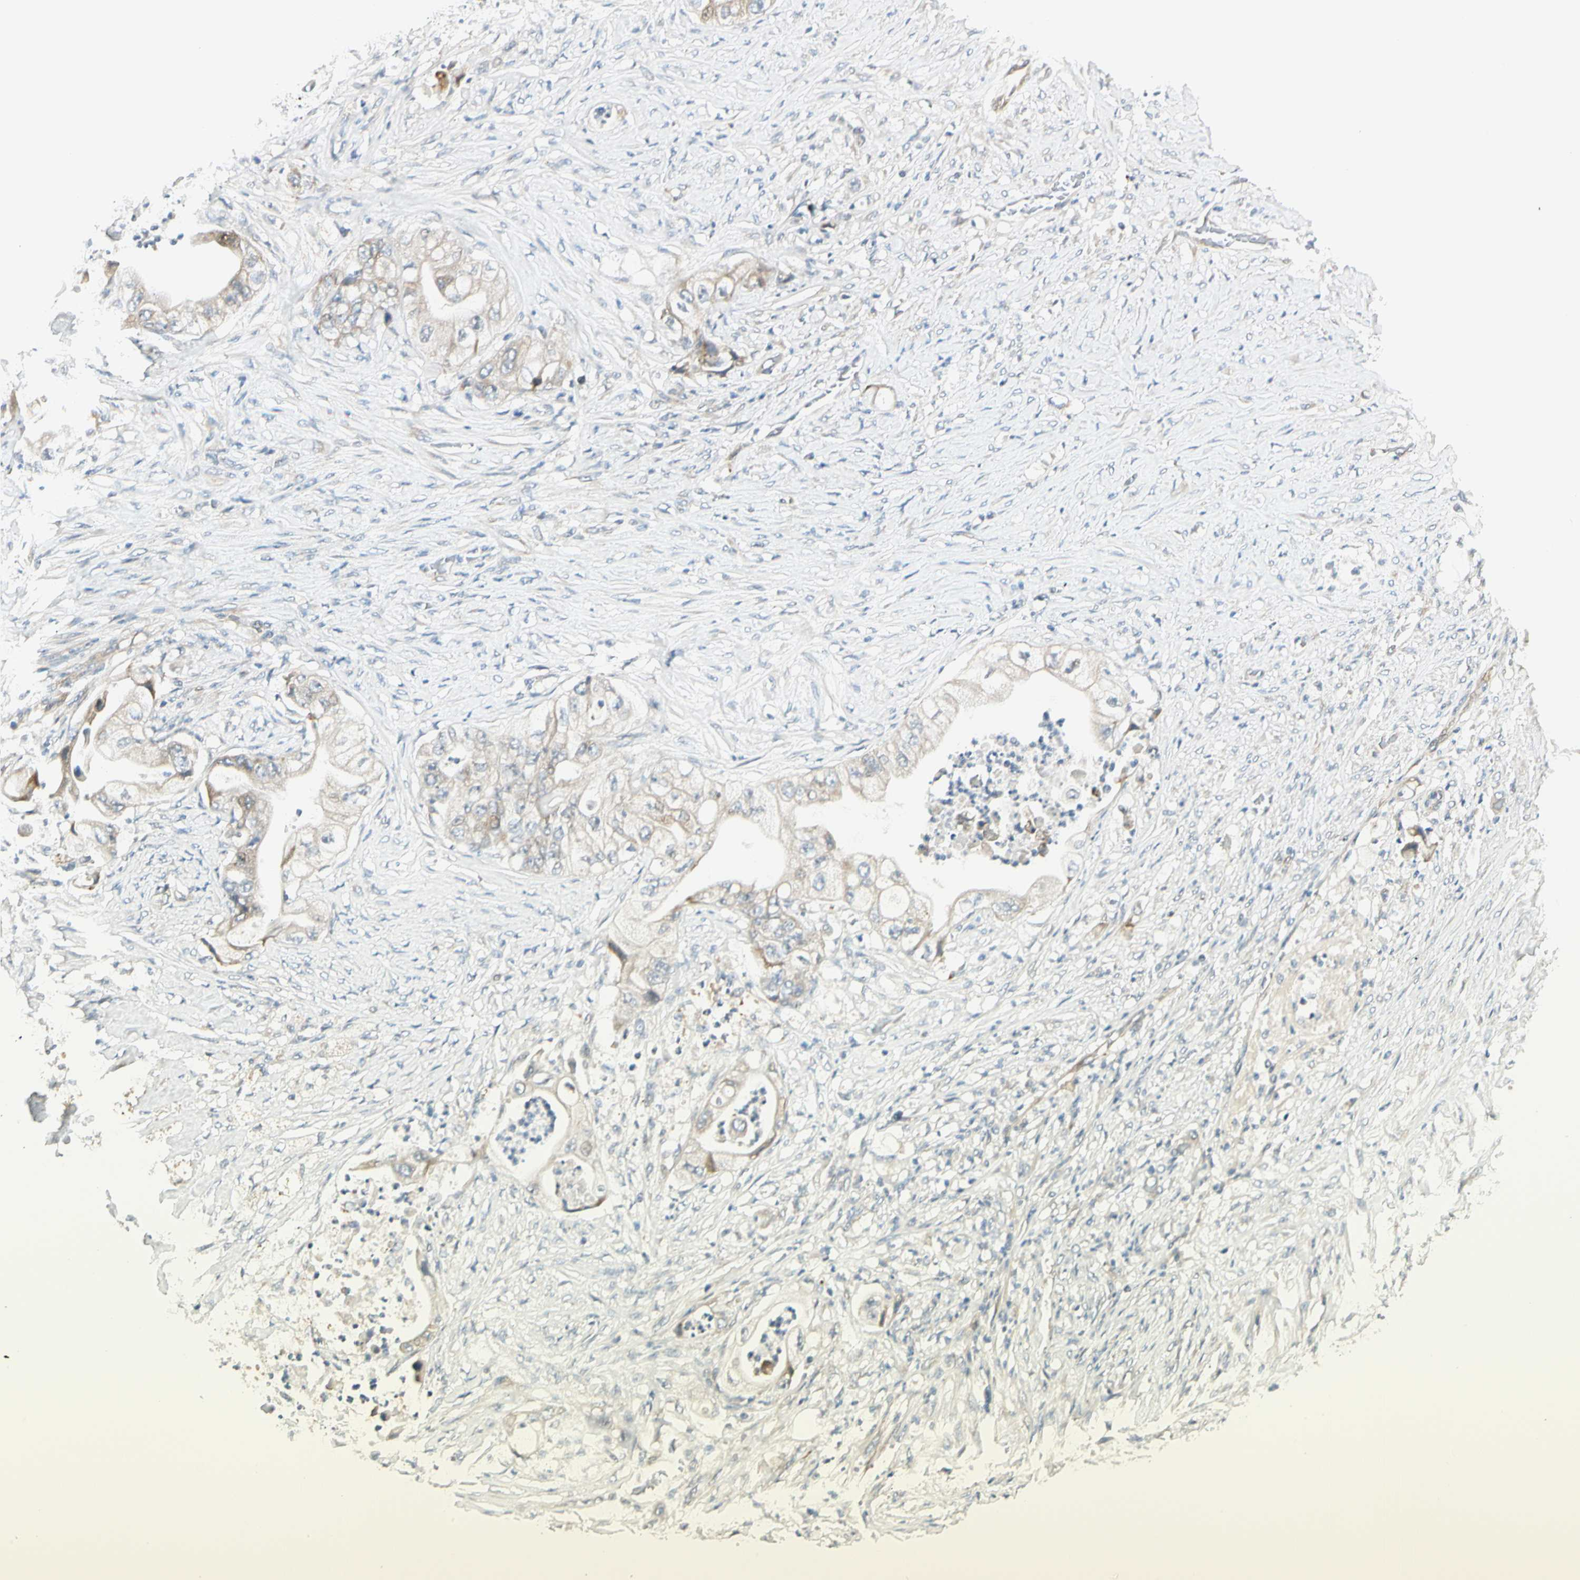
{"staining": {"intensity": "weak", "quantity": ">75%", "location": "cytoplasmic/membranous"}, "tissue": "stomach cancer", "cell_type": "Tumor cells", "image_type": "cancer", "snomed": [{"axis": "morphology", "description": "Adenocarcinoma, NOS"}, {"axis": "topography", "description": "Stomach"}], "caption": "High-magnification brightfield microscopy of stomach cancer (adenocarcinoma) stained with DAB (brown) and counterstained with hematoxylin (blue). tumor cells exhibit weak cytoplasmic/membranous staining is seen in approximately>75% of cells.", "gene": "PCDHB15", "patient": {"sex": "female", "age": 73}}